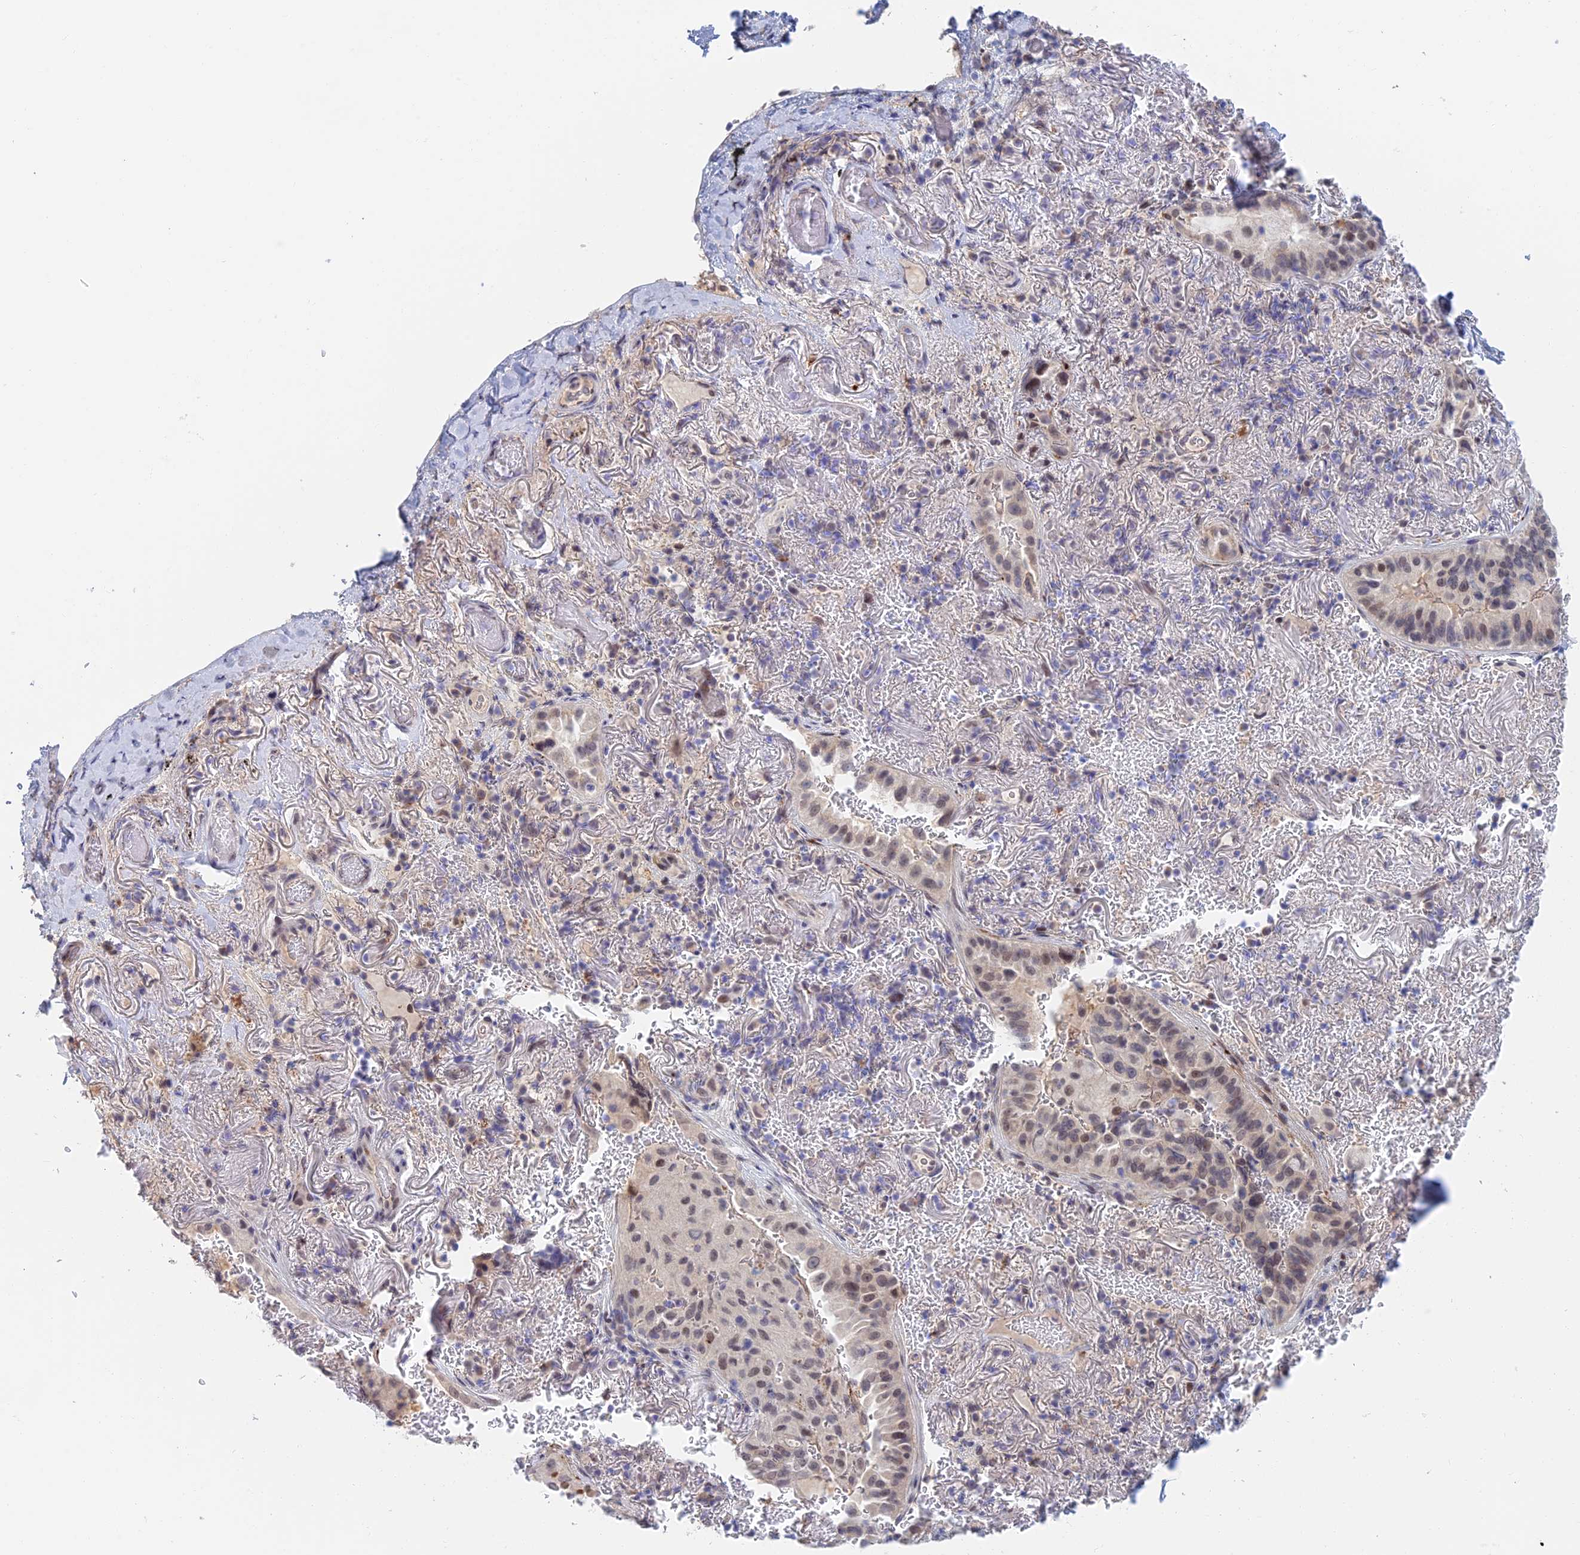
{"staining": {"intensity": "weak", "quantity": "25%-75%", "location": "nuclear"}, "tissue": "lung cancer", "cell_type": "Tumor cells", "image_type": "cancer", "snomed": [{"axis": "morphology", "description": "Adenocarcinoma, NOS"}, {"axis": "topography", "description": "Lung"}], "caption": "Immunohistochemistry (IHC) micrograph of neoplastic tissue: adenocarcinoma (lung) stained using immunohistochemistry reveals low levels of weak protein expression localized specifically in the nuclear of tumor cells, appearing as a nuclear brown color.", "gene": "ZUP1", "patient": {"sex": "female", "age": 69}}